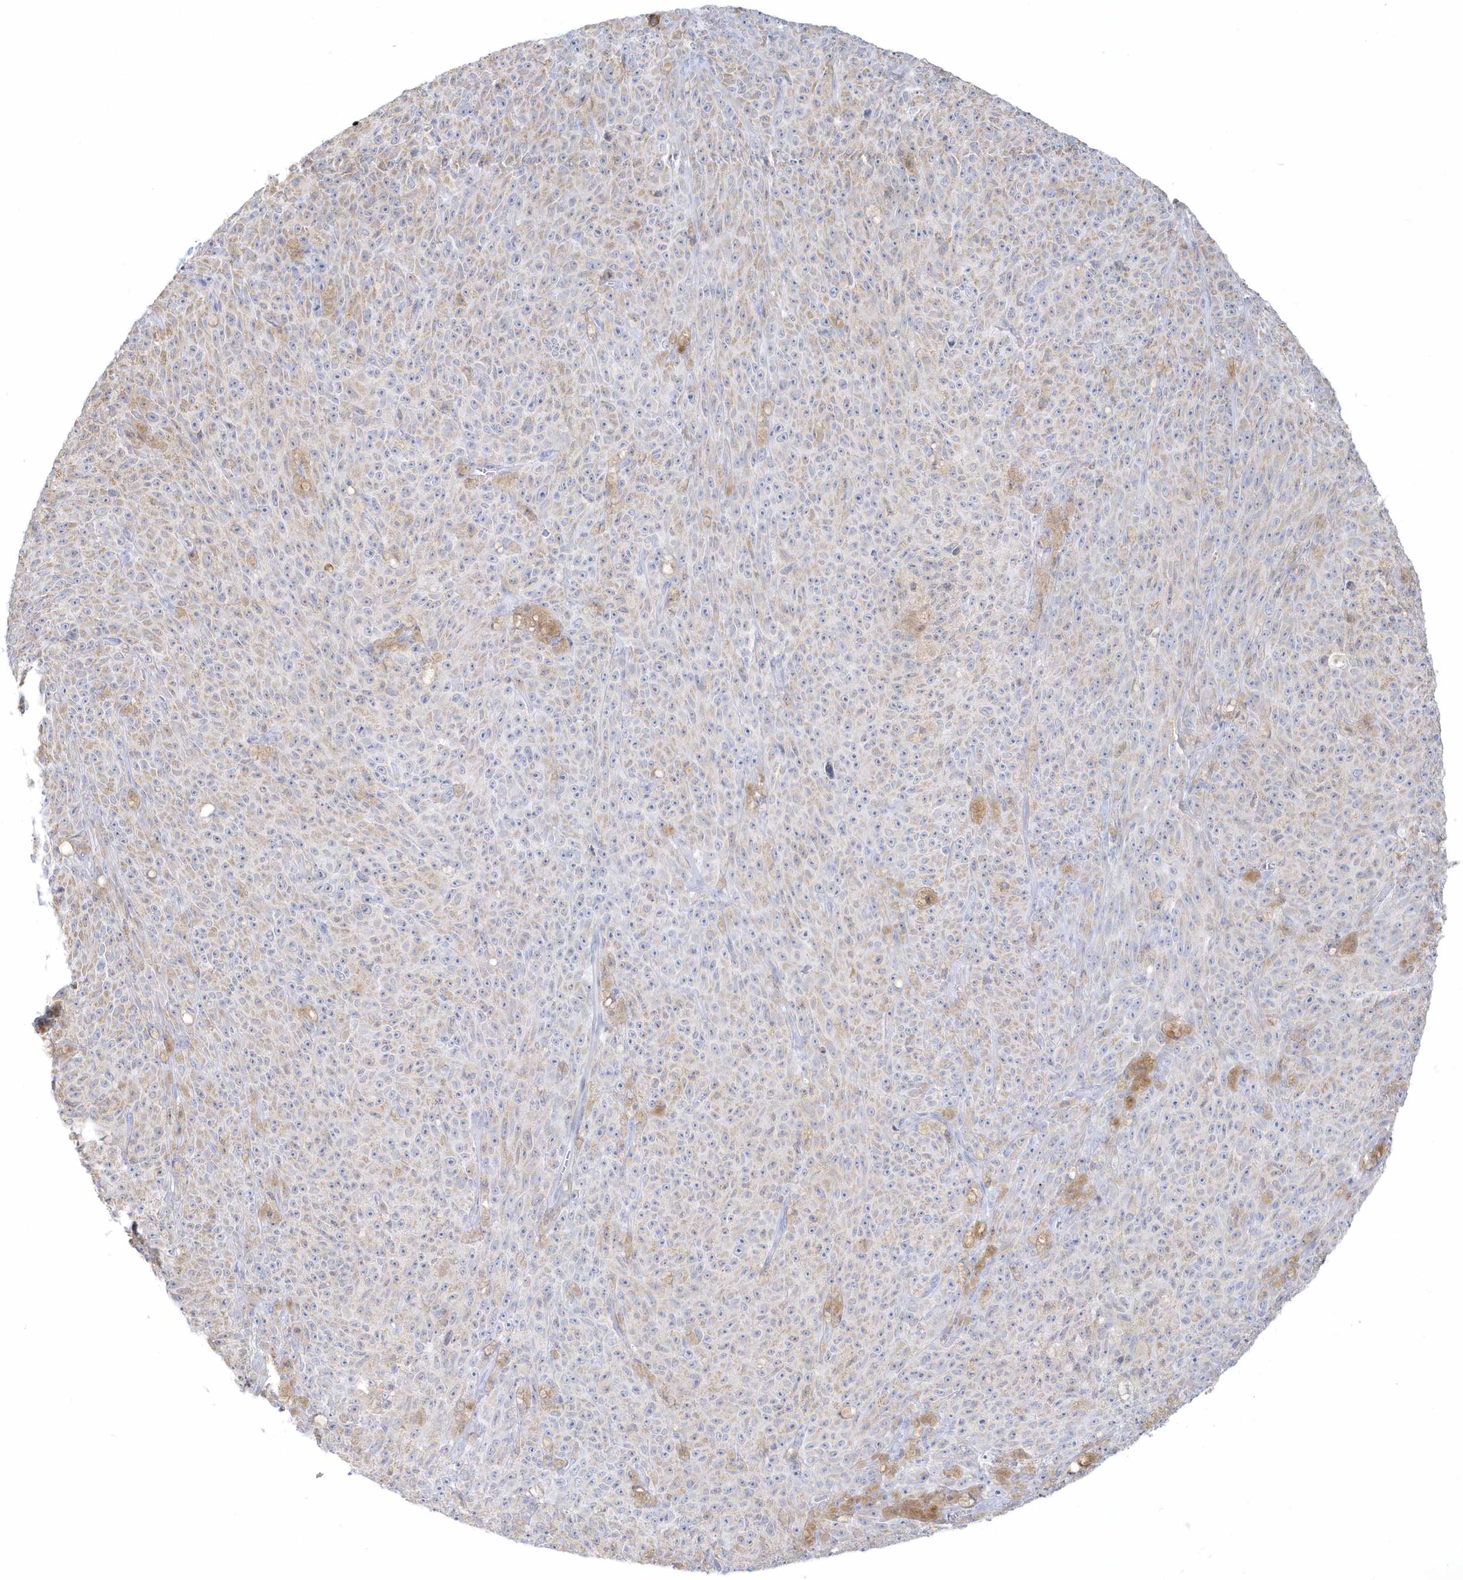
{"staining": {"intensity": "weak", "quantity": "<25%", "location": "cytoplasmic/membranous"}, "tissue": "melanoma", "cell_type": "Tumor cells", "image_type": "cancer", "snomed": [{"axis": "morphology", "description": "Malignant melanoma, NOS"}, {"axis": "topography", "description": "Skin"}], "caption": "Immunohistochemistry image of human malignant melanoma stained for a protein (brown), which shows no expression in tumor cells. (DAB (3,3'-diaminobenzidine) immunohistochemistry (IHC) with hematoxylin counter stain).", "gene": "PCBD1", "patient": {"sex": "female", "age": 82}}